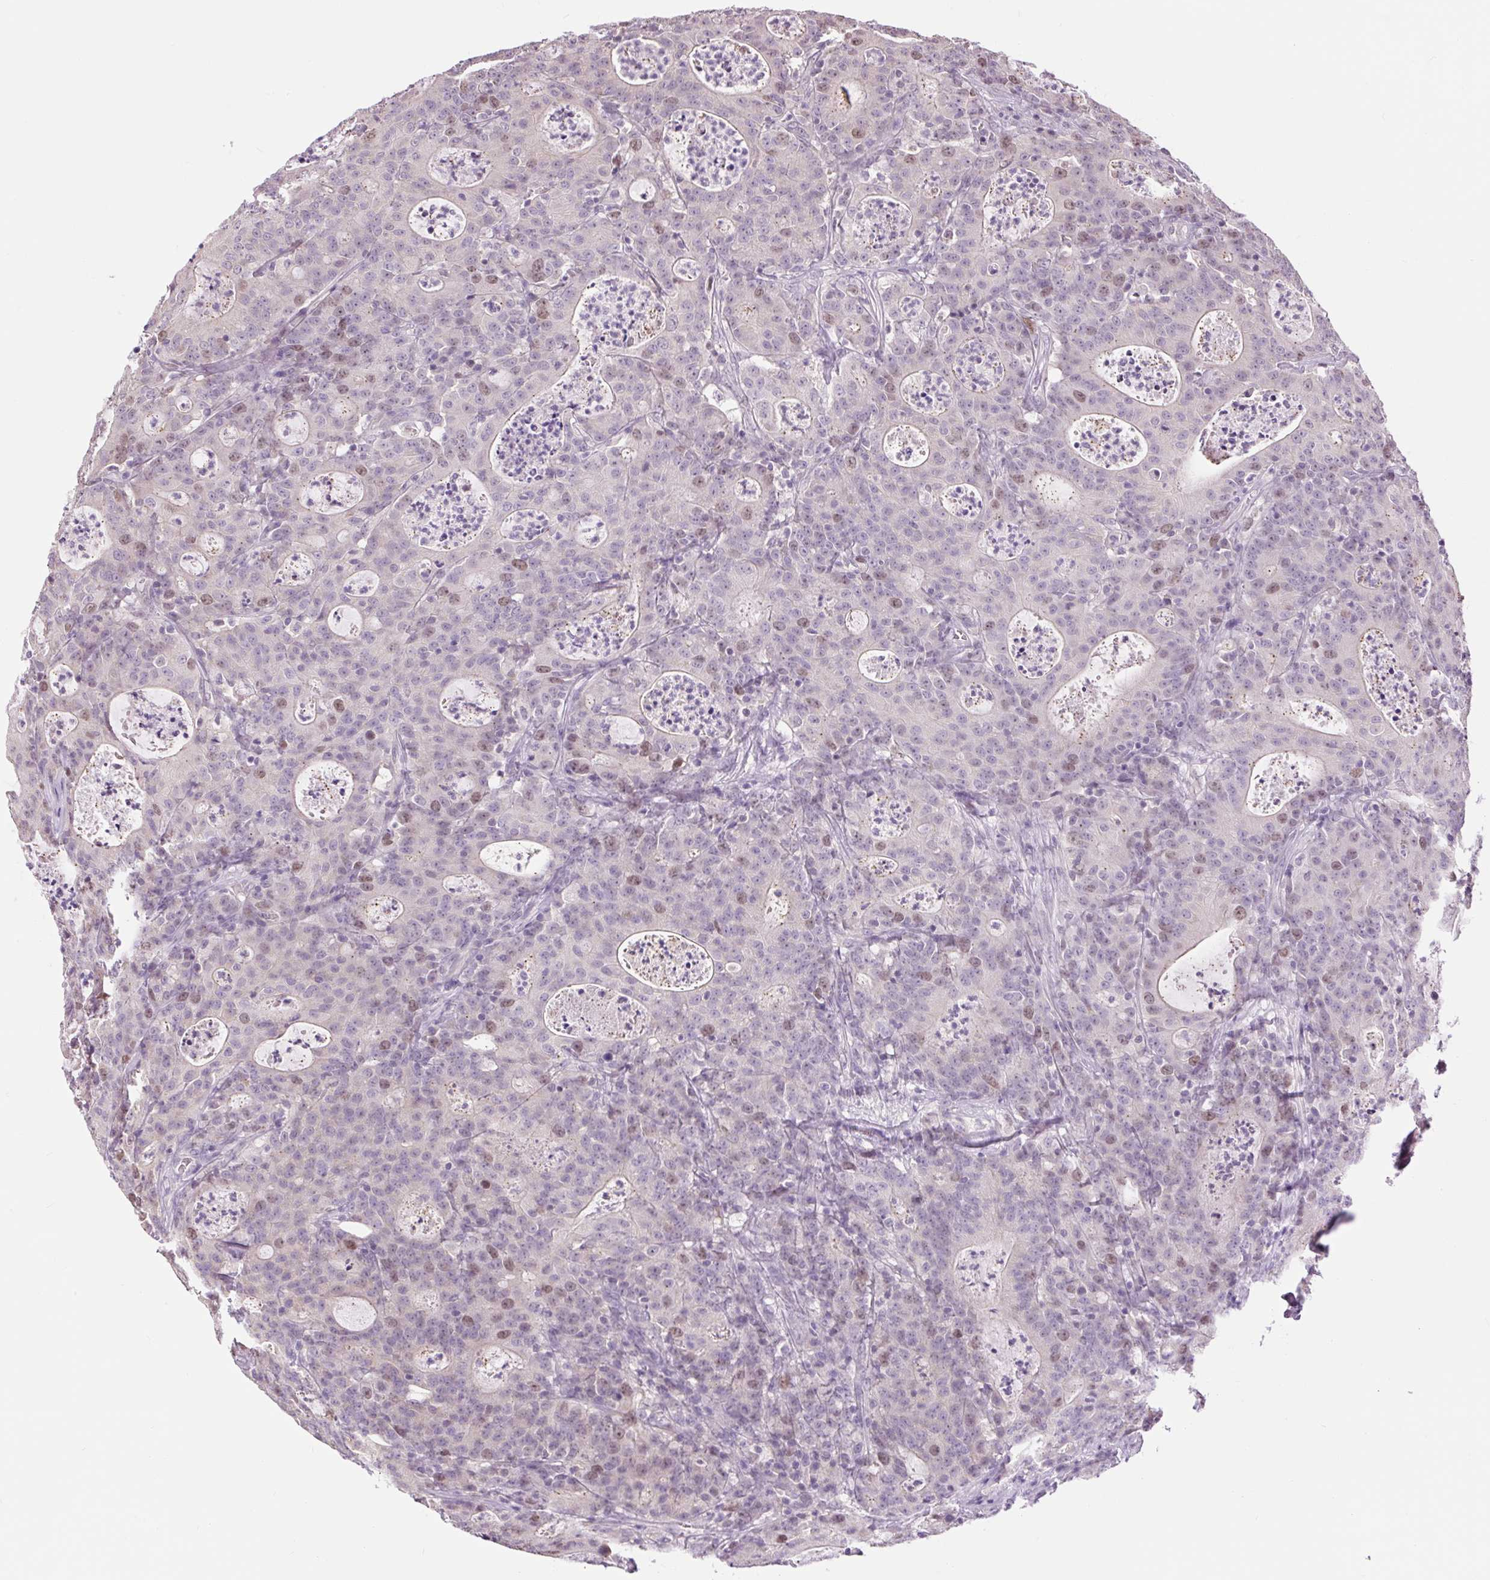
{"staining": {"intensity": "moderate", "quantity": "<25%", "location": "nuclear"}, "tissue": "colorectal cancer", "cell_type": "Tumor cells", "image_type": "cancer", "snomed": [{"axis": "morphology", "description": "Adenocarcinoma, NOS"}, {"axis": "topography", "description": "Colon"}], "caption": "Tumor cells exhibit low levels of moderate nuclear expression in about <25% of cells in colorectal adenocarcinoma. (DAB IHC with brightfield microscopy, high magnification).", "gene": "RACGAP1", "patient": {"sex": "male", "age": 83}}